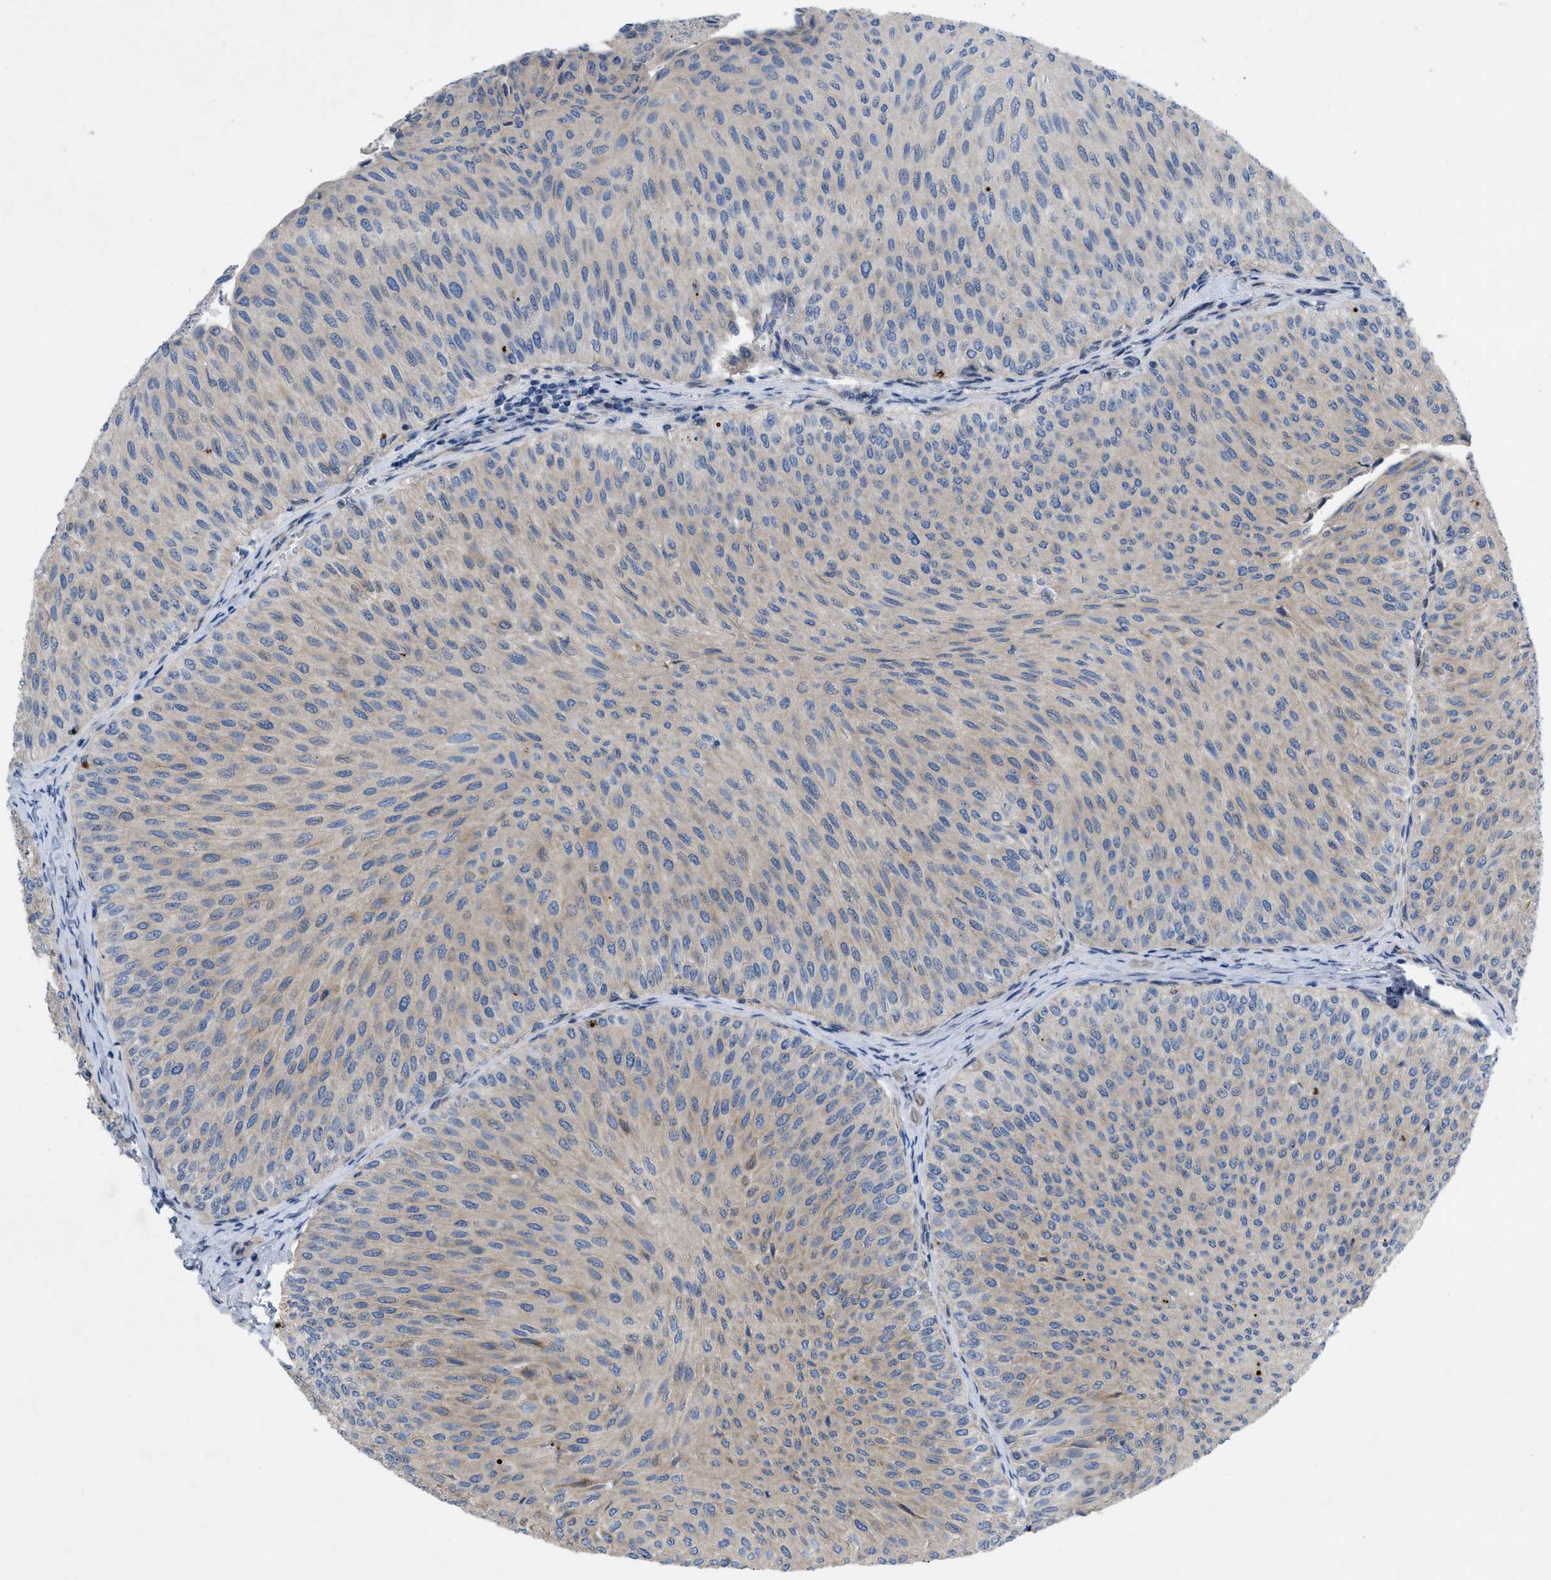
{"staining": {"intensity": "weak", "quantity": "25%-75%", "location": "cytoplasmic/membranous"}, "tissue": "urothelial cancer", "cell_type": "Tumor cells", "image_type": "cancer", "snomed": [{"axis": "morphology", "description": "Urothelial carcinoma, Low grade"}, {"axis": "topography", "description": "Urinary bladder"}], "caption": "IHC (DAB) staining of urothelial cancer shows weak cytoplasmic/membranous protein expression in about 25%-75% of tumor cells.", "gene": "NDEL1", "patient": {"sex": "male", "age": 78}}